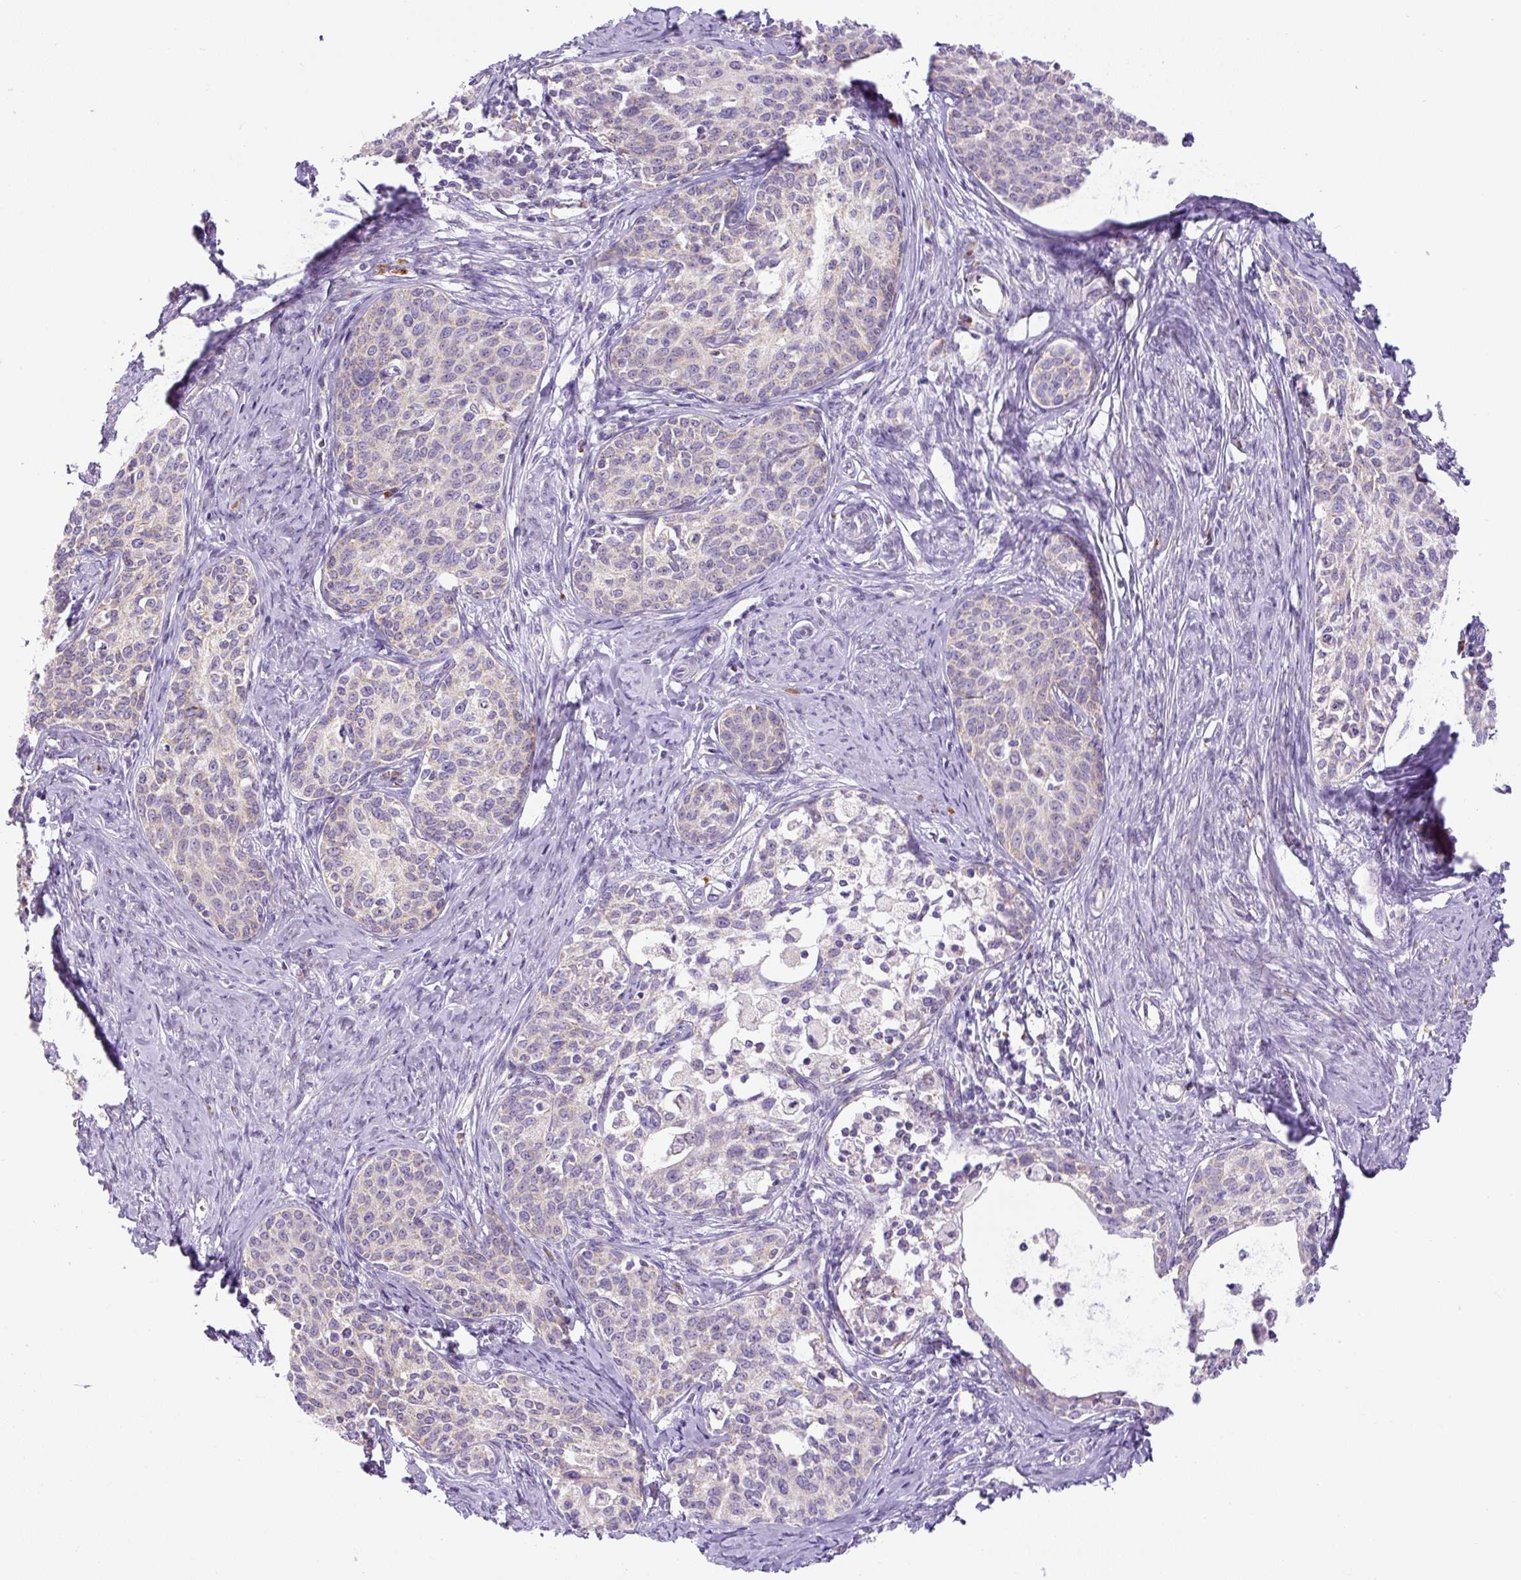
{"staining": {"intensity": "negative", "quantity": "none", "location": "none"}, "tissue": "cervical cancer", "cell_type": "Tumor cells", "image_type": "cancer", "snomed": [{"axis": "morphology", "description": "Squamous cell carcinoma, NOS"}, {"axis": "morphology", "description": "Adenocarcinoma, NOS"}, {"axis": "topography", "description": "Cervix"}], "caption": "Cervical squamous cell carcinoma stained for a protein using IHC exhibits no expression tumor cells.", "gene": "ZNF596", "patient": {"sex": "female", "age": 52}}